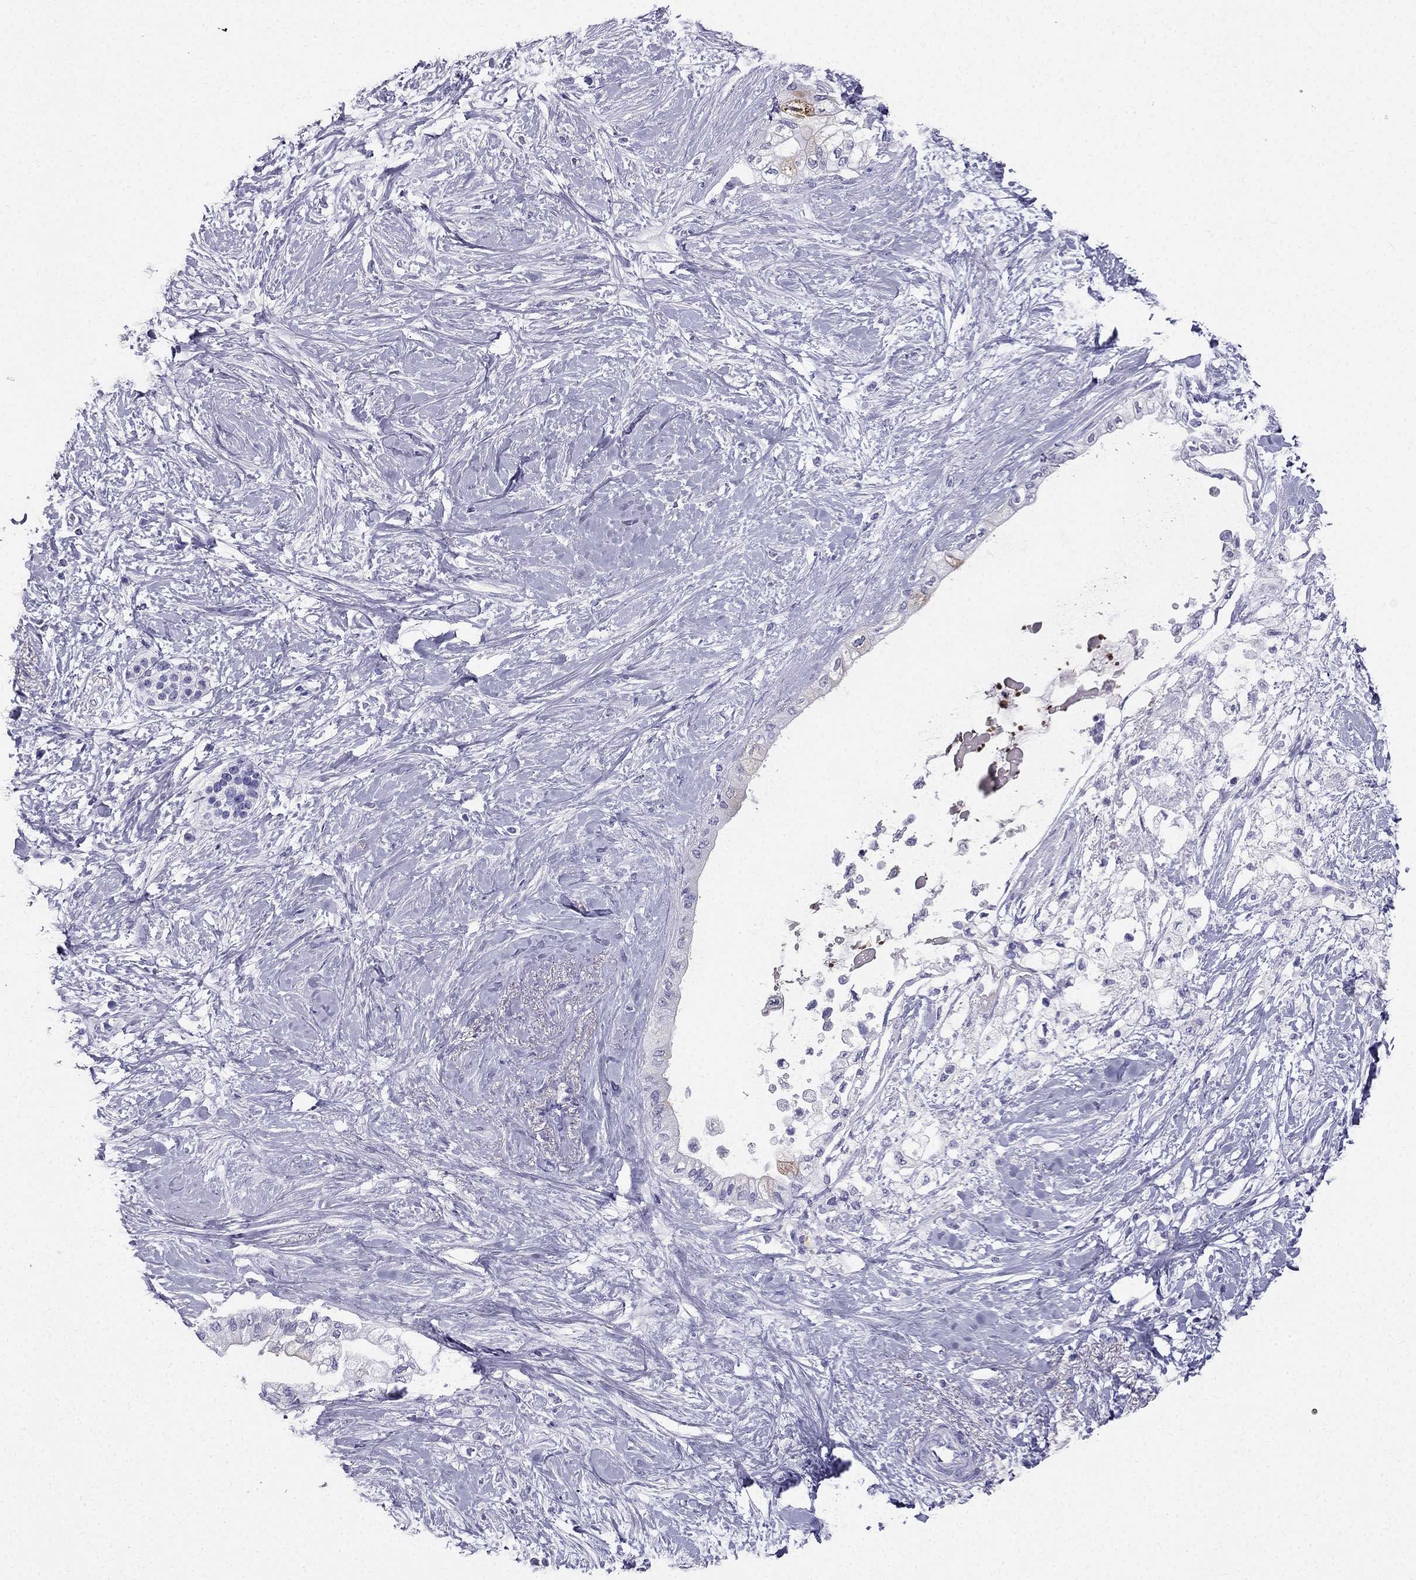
{"staining": {"intensity": "negative", "quantity": "none", "location": "none"}, "tissue": "pancreatic cancer", "cell_type": "Tumor cells", "image_type": "cancer", "snomed": [{"axis": "morphology", "description": "Normal tissue, NOS"}, {"axis": "morphology", "description": "Adenocarcinoma, NOS"}, {"axis": "topography", "description": "Pancreas"}, {"axis": "topography", "description": "Duodenum"}], "caption": "IHC histopathology image of pancreatic adenocarcinoma stained for a protein (brown), which displays no staining in tumor cells.", "gene": "TFF3", "patient": {"sex": "female", "age": 60}}